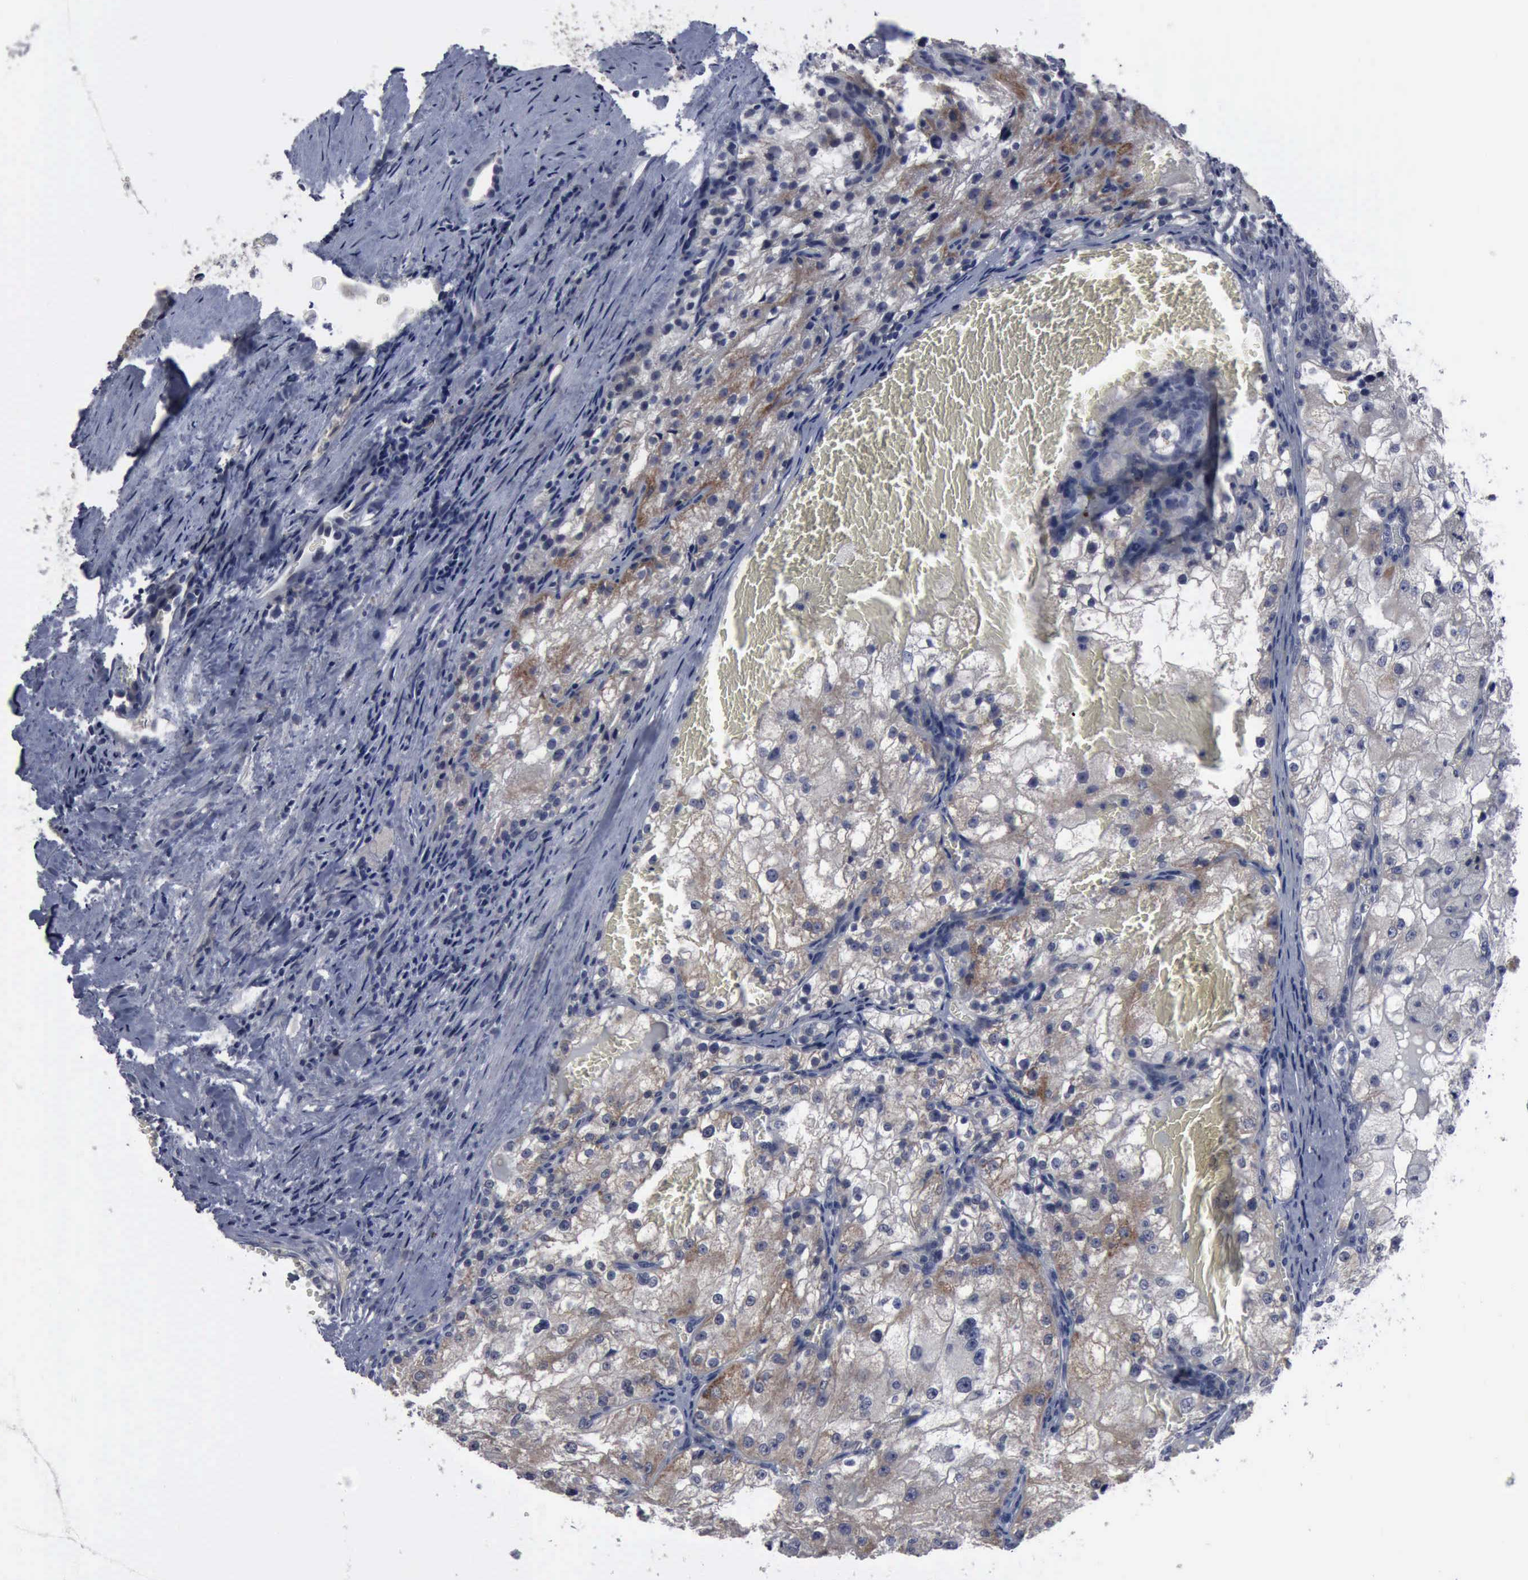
{"staining": {"intensity": "weak", "quantity": "25%-75%", "location": "cytoplasmic/membranous"}, "tissue": "renal cancer", "cell_type": "Tumor cells", "image_type": "cancer", "snomed": [{"axis": "morphology", "description": "Adenocarcinoma, NOS"}, {"axis": "topography", "description": "Kidney"}], "caption": "Immunohistochemistry (IHC) micrograph of human renal adenocarcinoma stained for a protein (brown), which demonstrates low levels of weak cytoplasmic/membranous expression in about 25%-75% of tumor cells.", "gene": "MYO18B", "patient": {"sex": "female", "age": 74}}